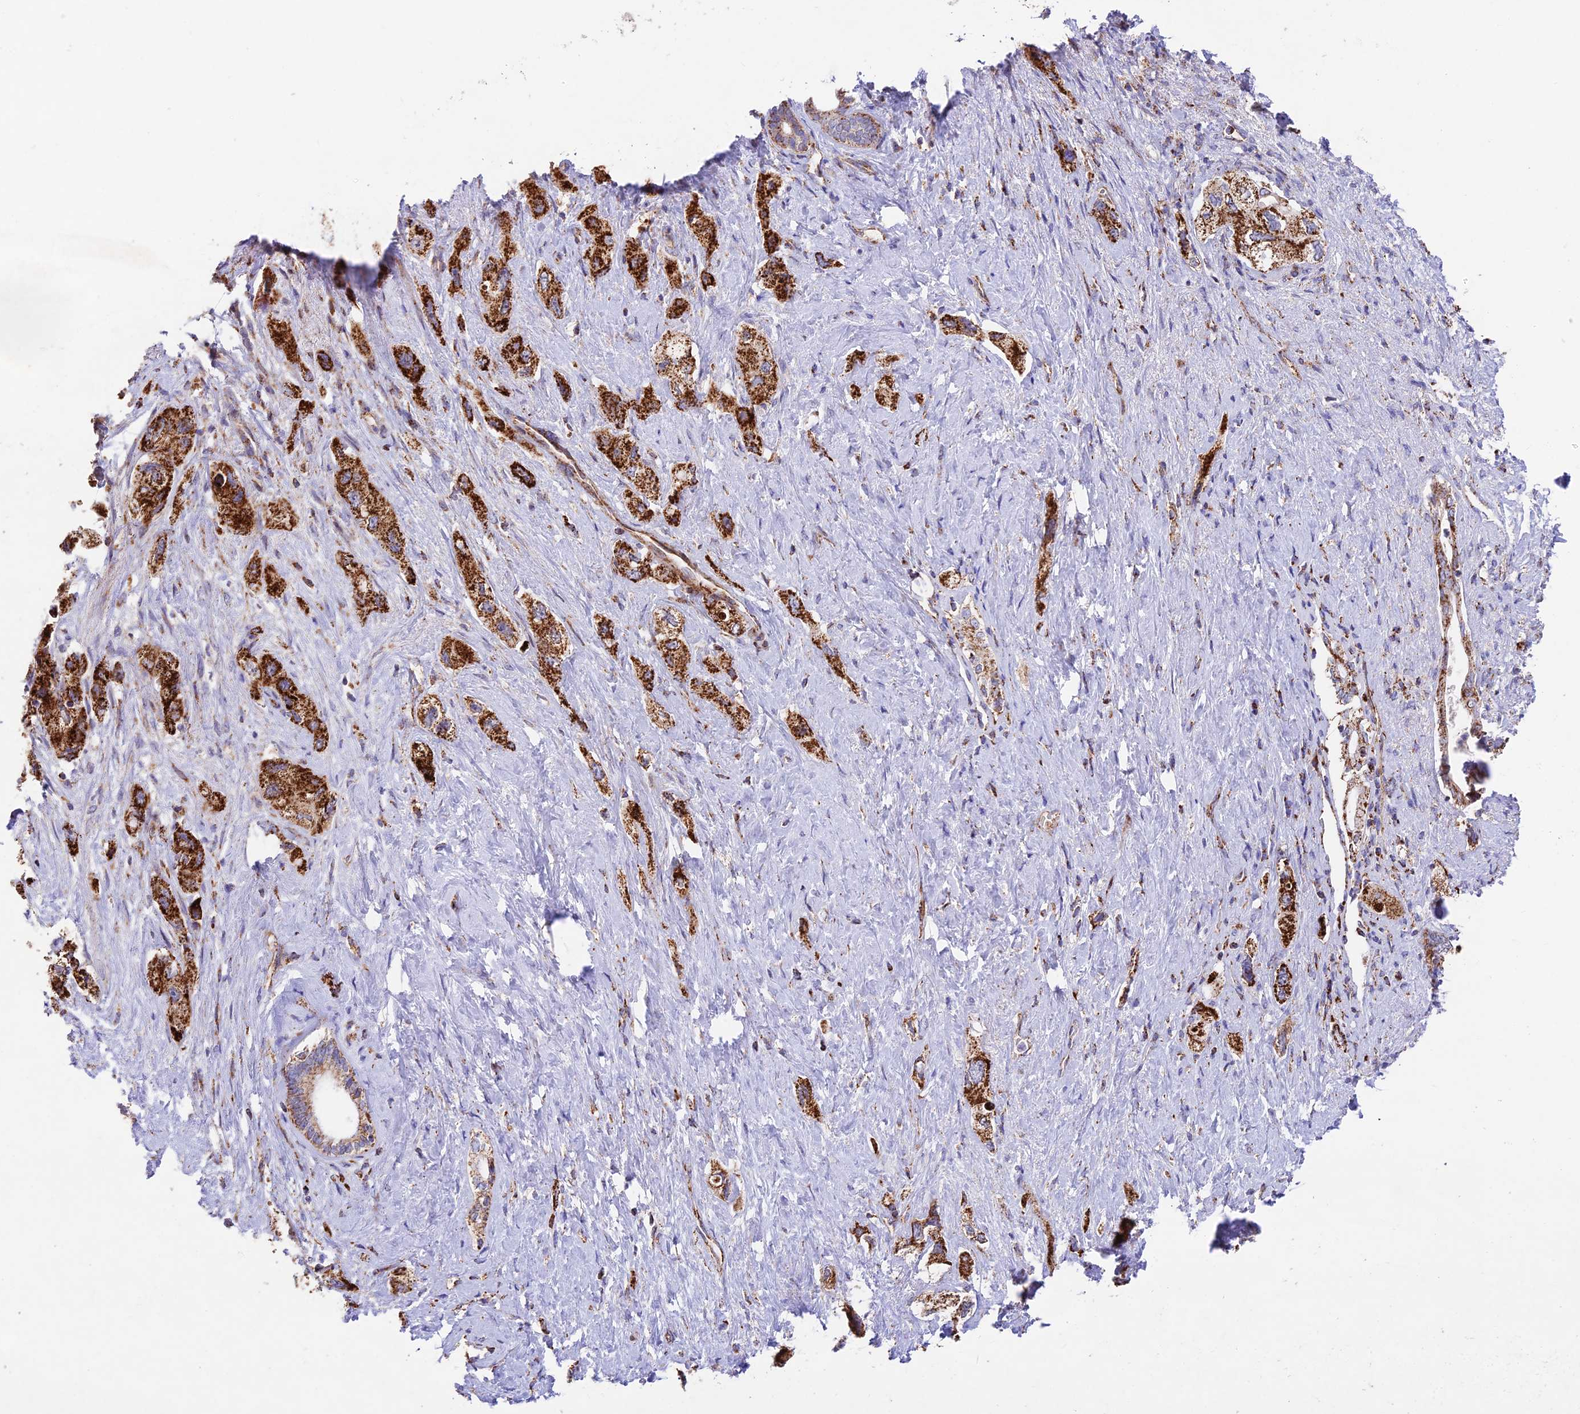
{"staining": {"intensity": "strong", "quantity": ">75%", "location": "cytoplasmic/membranous"}, "tissue": "pancreatic cancer", "cell_type": "Tumor cells", "image_type": "cancer", "snomed": [{"axis": "morphology", "description": "Adenocarcinoma, NOS"}, {"axis": "topography", "description": "Pancreas"}], "caption": "Pancreatic cancer (adenocarcinoma) tissue demonstrates strong cytoplasmic/membranous positivity in about >75% of tumor cells, visualized by immunohistochemistry.", "gene": "KHDC3L", "patient": {"sex": "female", "age": 73}}